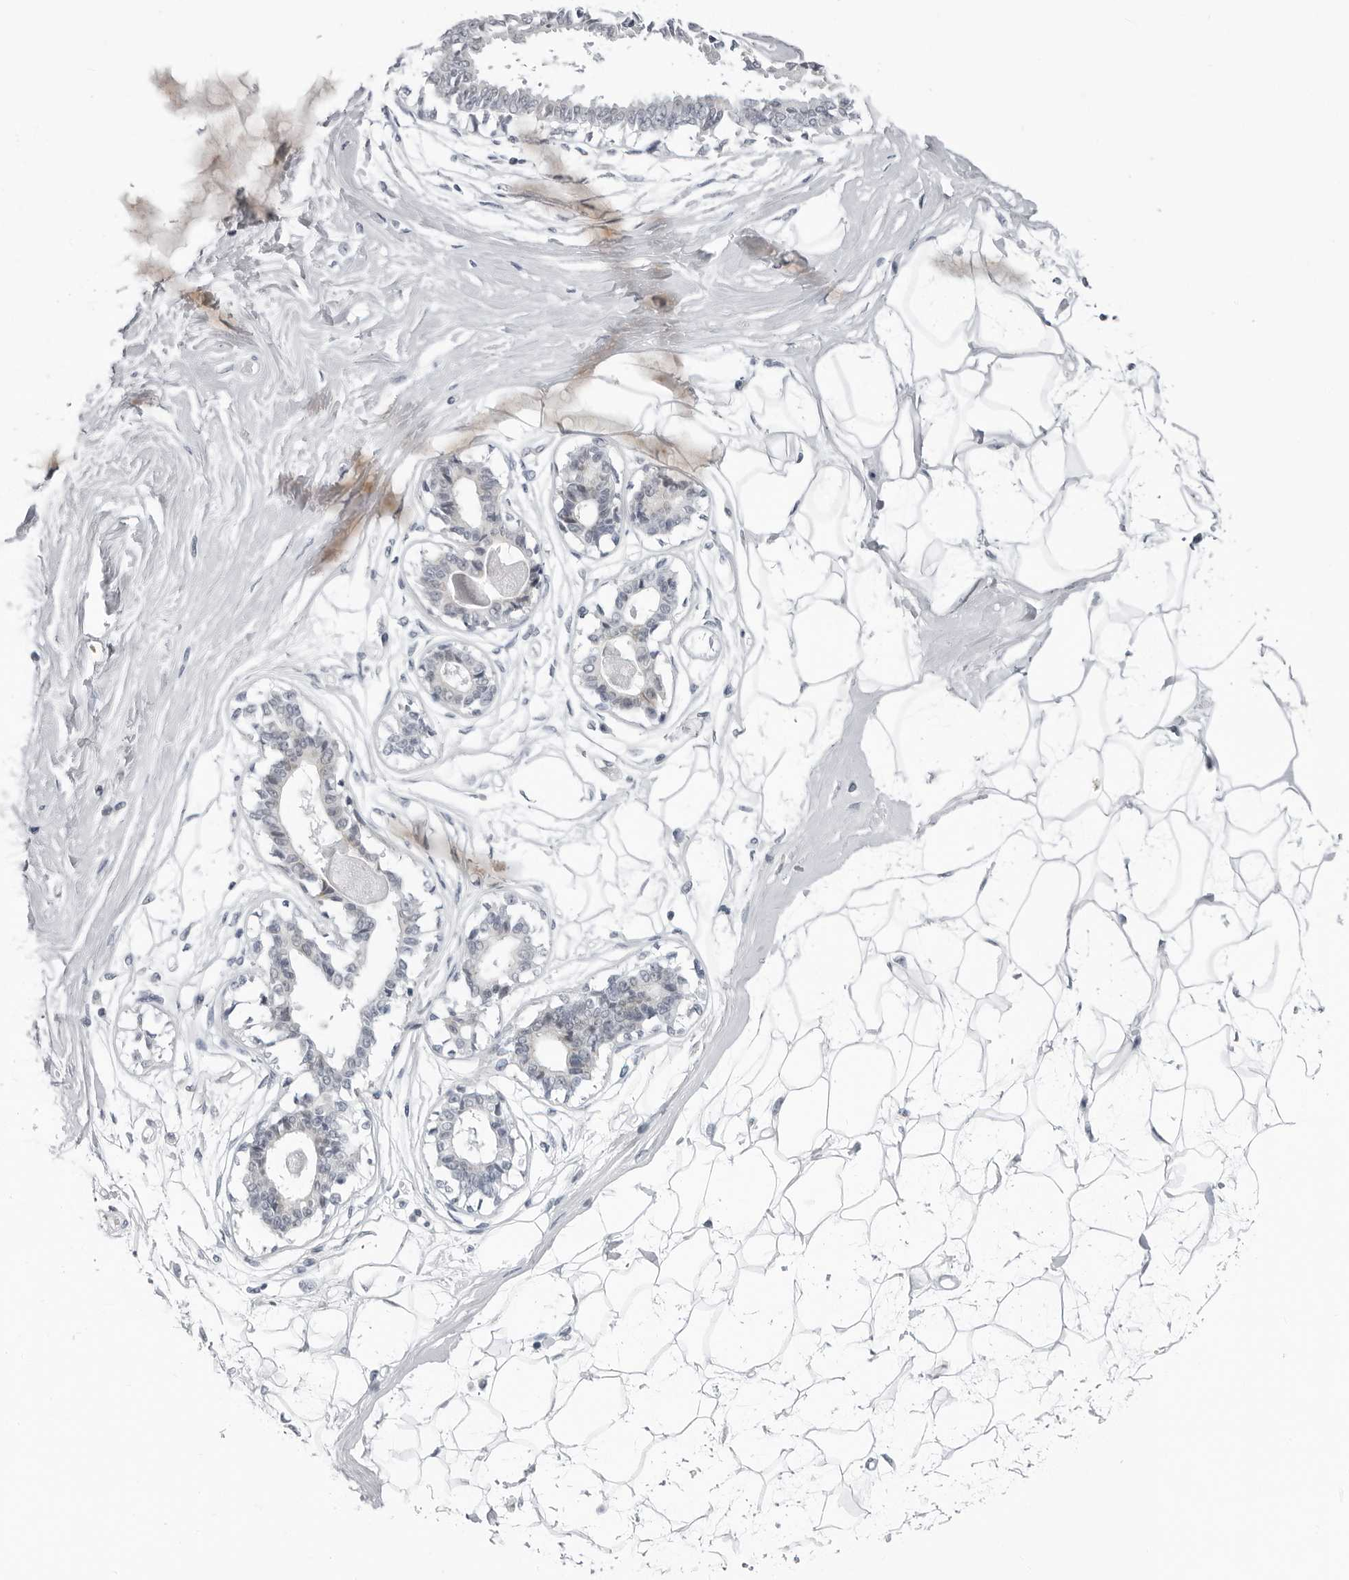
{"staining": {"intensity": "negative", "quantity": "none", "location": "none"}, "tissue": "breast", "cell_type": "Adipocytes", "image_type": "normal", "snomed": [{"axis": "morphology", "description": "Normal tissue, NOS"}, {"axis": "topography", "description": "Breast"}], "caption": "Human breast stained for a protein using IHC shows no staining in adipocytes.", "gene": "OPLAH", "patient": {"sex": "female", "age": 45}}